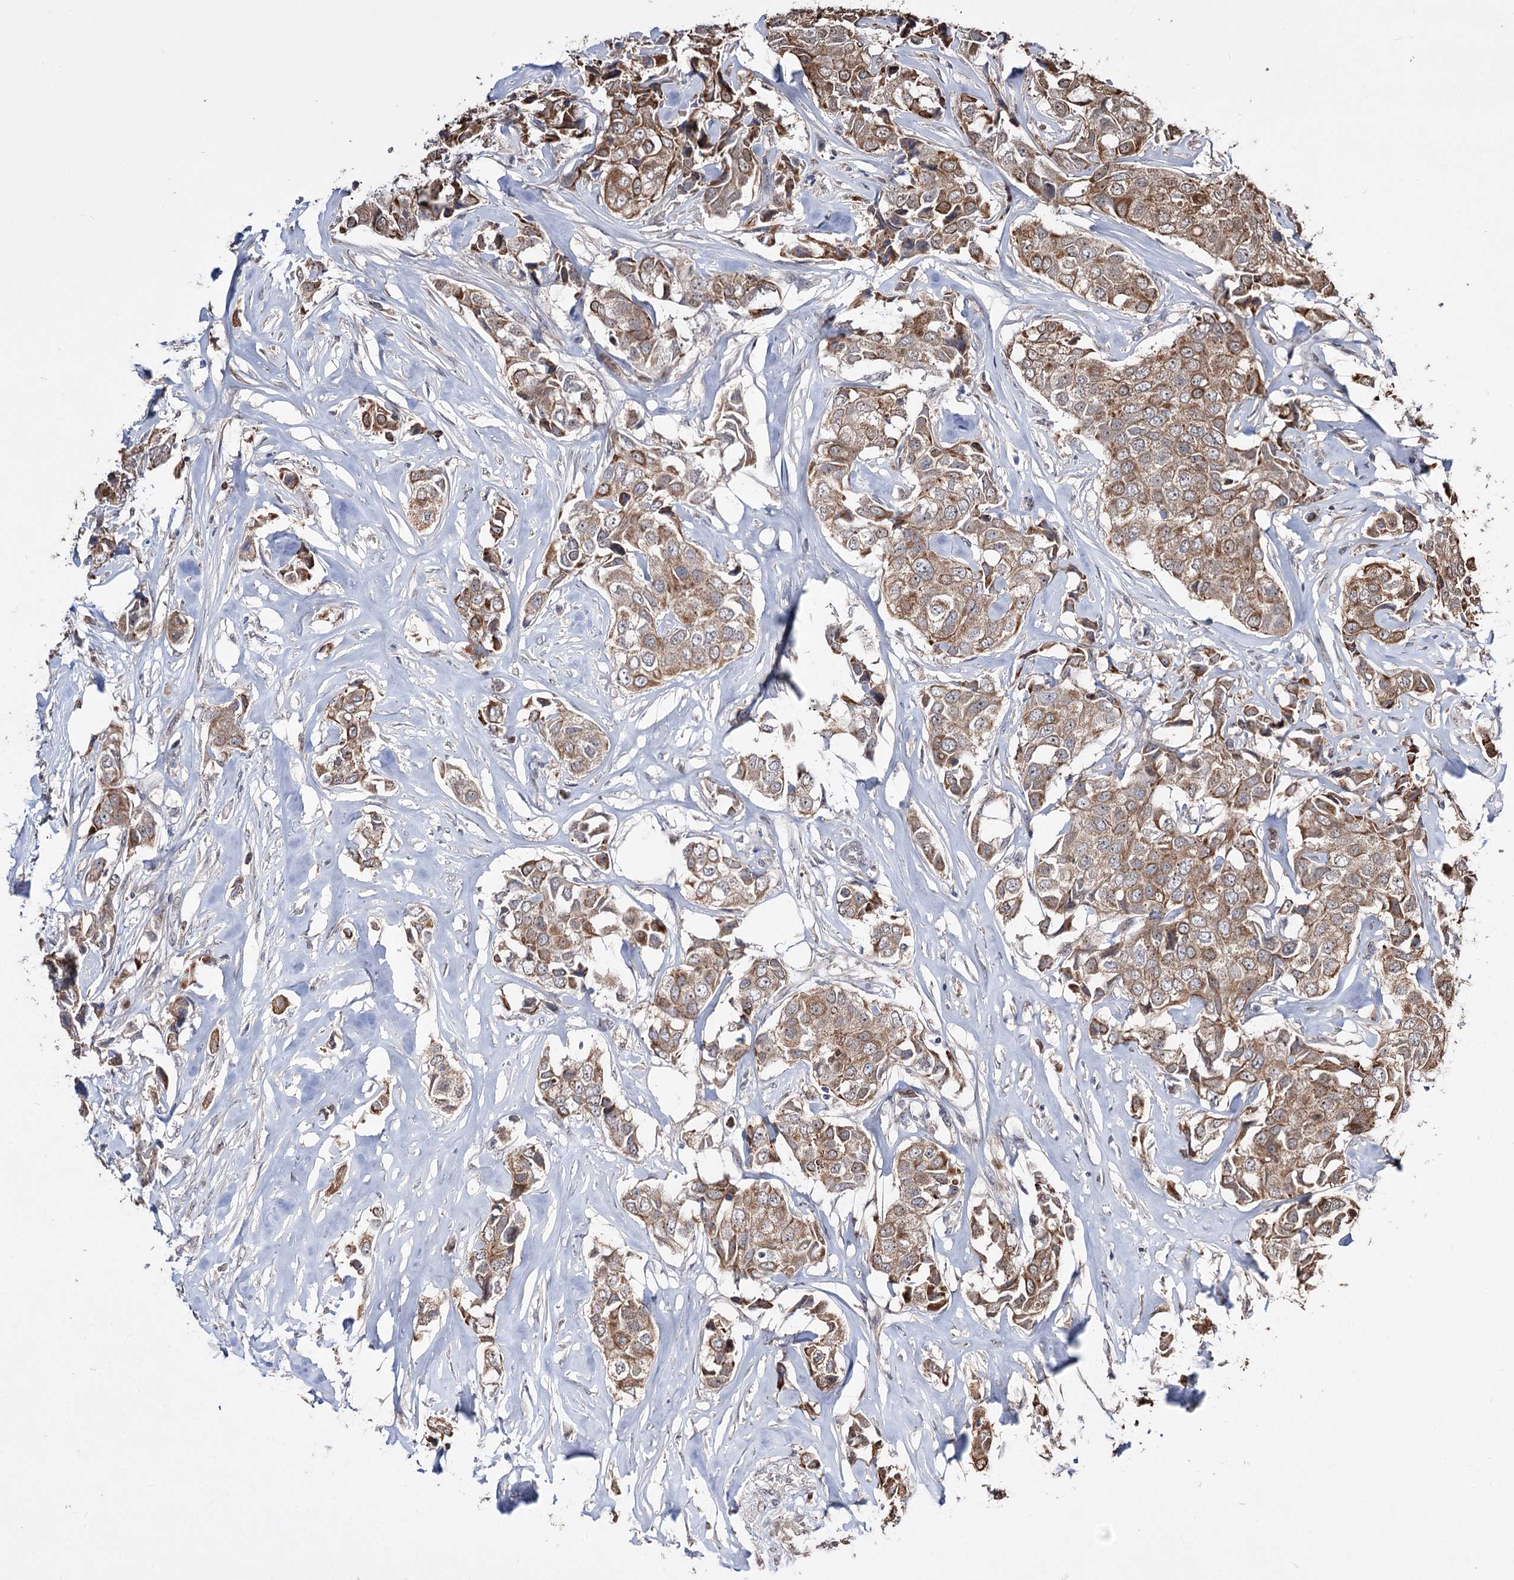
{"staining": {"intensity": "moderate", "quantity": ">75%", "location": "cytoplasmic/membranous"}, "tissue": "breast cancer", "cell_type": "Tumor cells", "image_type": "cancer", "snomed": [{"axis": "morphology", "description": "Duct carcinoma"}, {"axis": "topography", "description": "Breast"}], "caption": "Immunohistochemical staining of human breast cancer shows medium levels of moderate cytoplasmic/membranous protein staining in about >75% of tumor cells.", "gene": "CPNE8", "patient": {"sex": "female", "age": 80}}